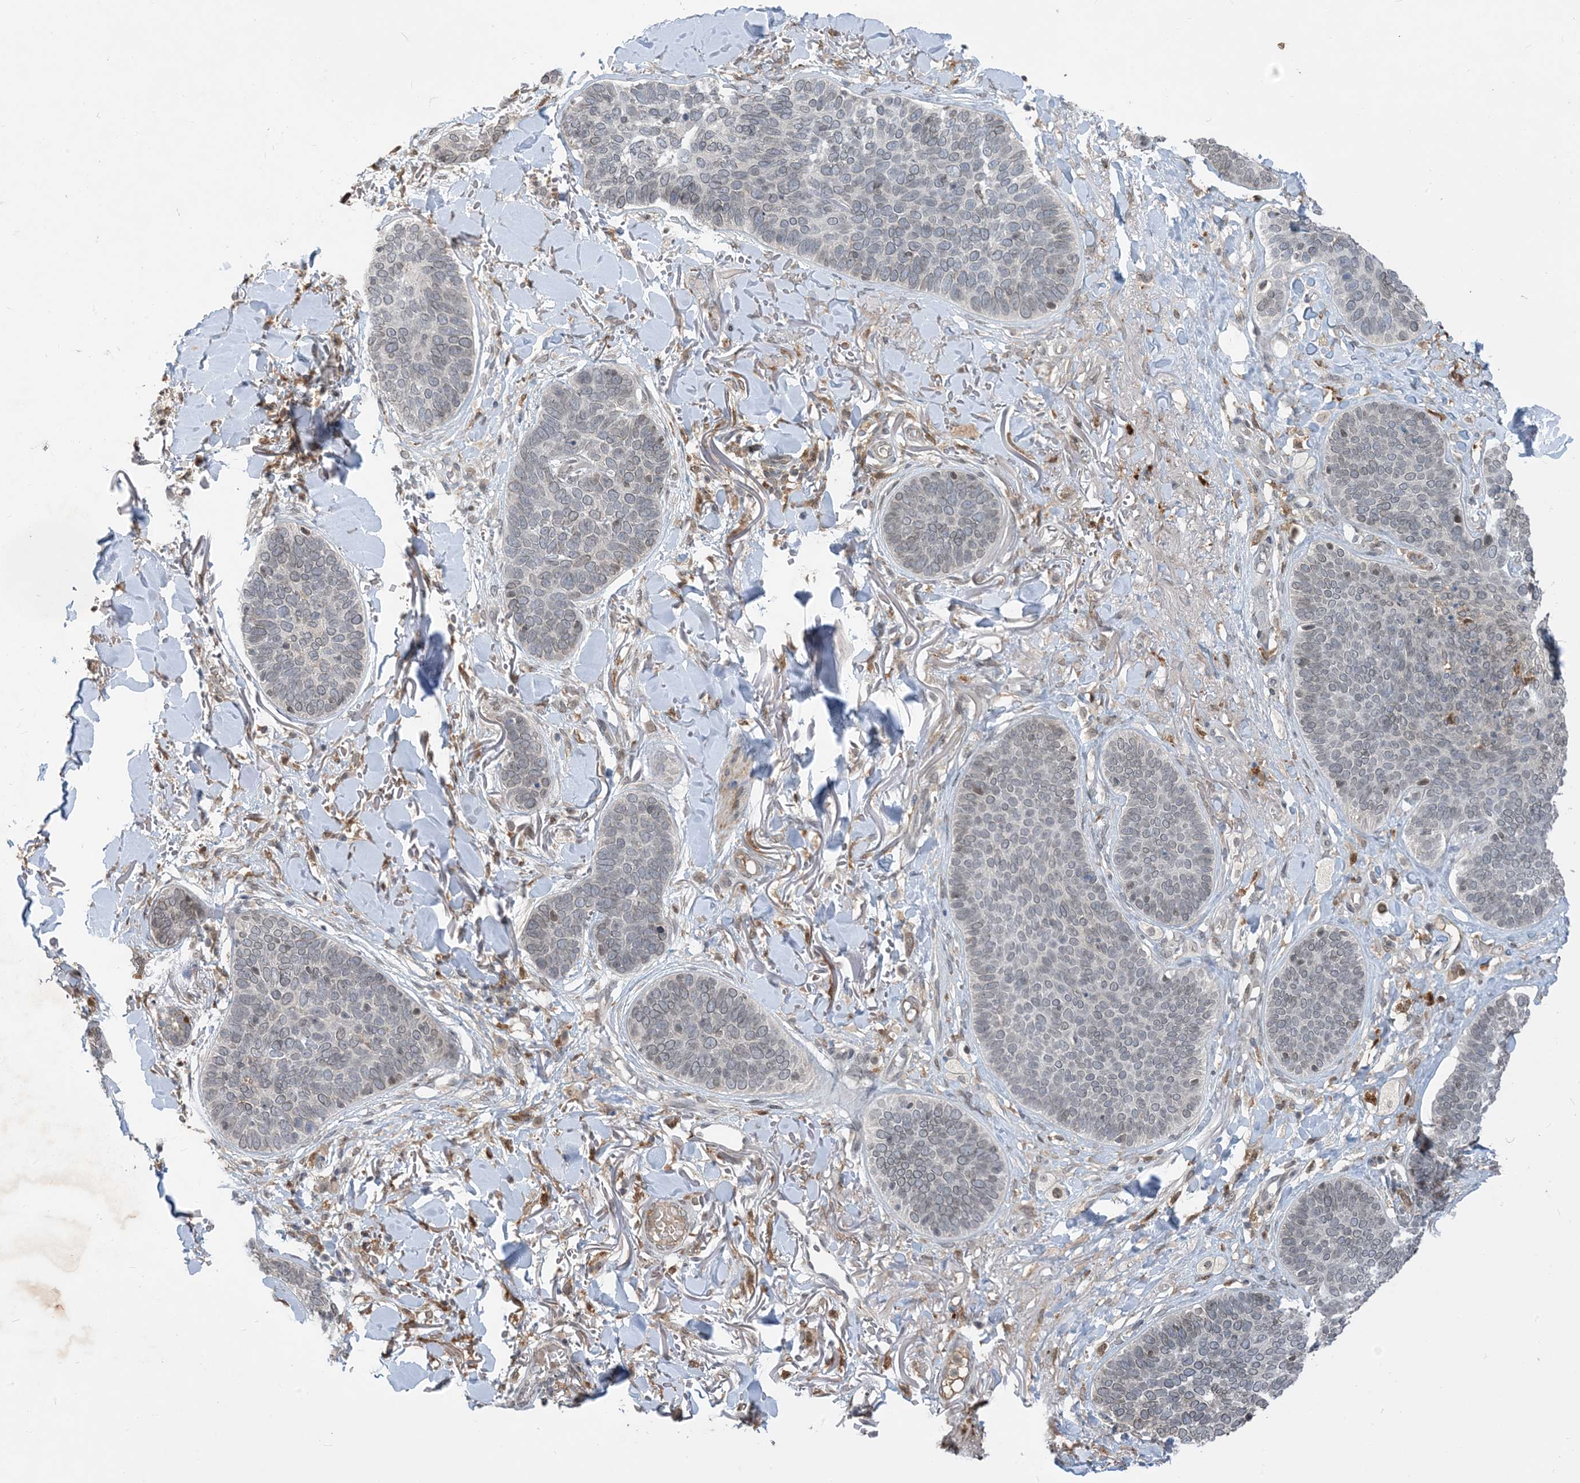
{"staining": {"intensity": "negative", "quantity": "none", "location": "none"}, "tissue": "skin cancer", "cell_type": "Tumor cells", "image_type": "cancer", "snomed": [{"axis": "morphology", "description": "Basal cell carcinoma"}, {"axis": "topography", "description": "Skin"}], "caption": "IHC of skin cancer exhibits no staining in tumor cells. (Brightfield microscopy of DAB (3,3'-diaminobenzidine) immunohistochemistry (IHC) at high magnification).", "gene": "NAGK", "patient": {"sex": "male", "age": 85}}